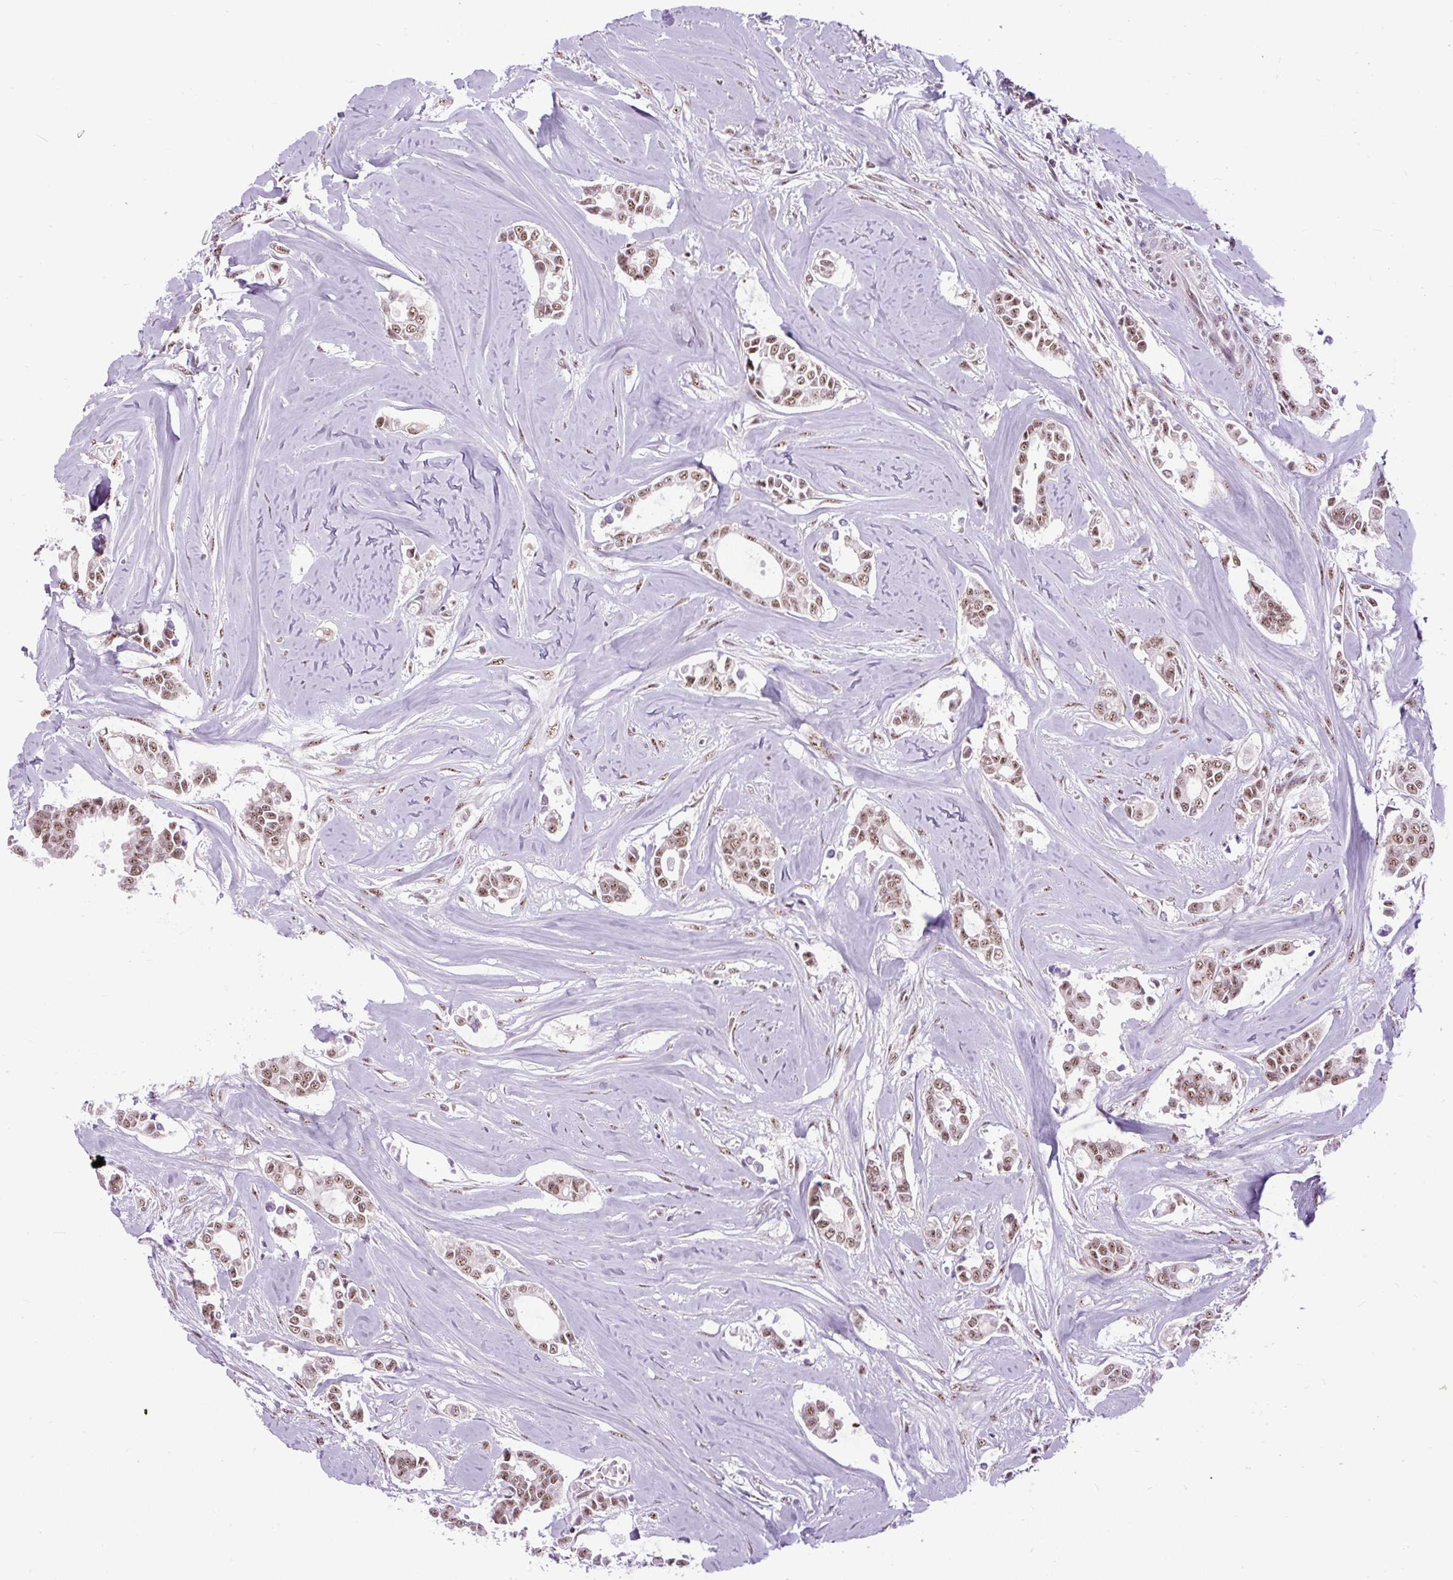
{"staining": {"intensity": "moderate", "quantity": ">75%", "location": "nuclear"}, "tissue": "breast cancer", "cell_type": "Tumor cells", "image_type": "cancer", "snomed": [{"axis": "morphology", "description": "Duct carcinoma"}, {"axis": "topography", "description": "Breast"}], "caption": "An immunohistochemistry (IHC) image of tumor tissue is shown. Protein staining in brown highlights moderate nuclear positivity in breast cancer within tumor cells.", "gene": "SMC5", "patient": {"sex": "female", "age": 84}}